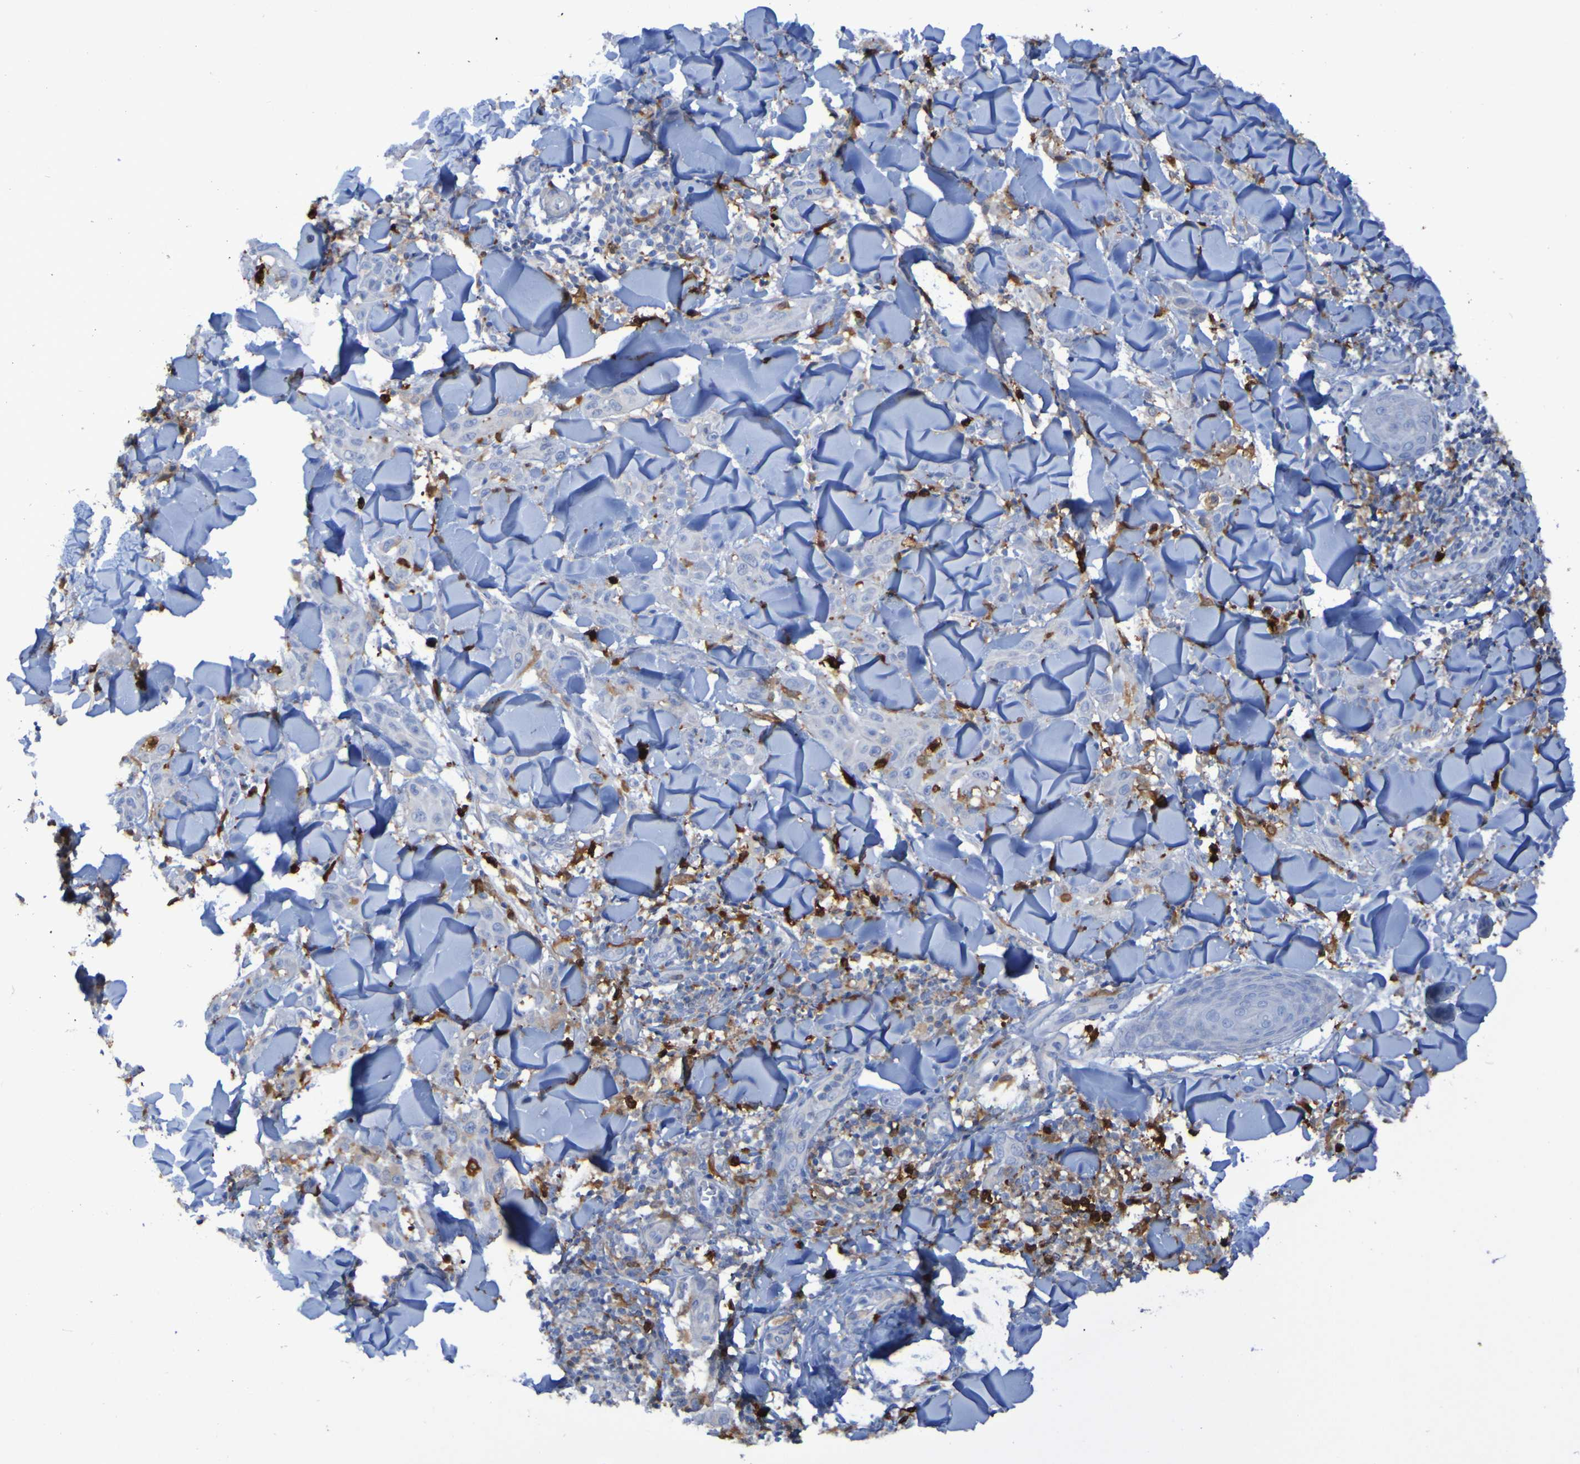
{"staining": {"intensity": "negative", "quantity": "none", "location": "none"}, "tissue": "skin cancer", "cell_type": "Tumor cells", "image_type": "cancer", "snomed": [{"axis": "morphology", "description": "Squamous cell carcinoma, NOS"}, {"axis": "topography", "description": "Skin"}], "caption": "An image of skin cancer stained for a protein reveals no brown staining in tumor cells.", "gene": "MPPE1", "patient": {"sex": "male", "age": 24}}